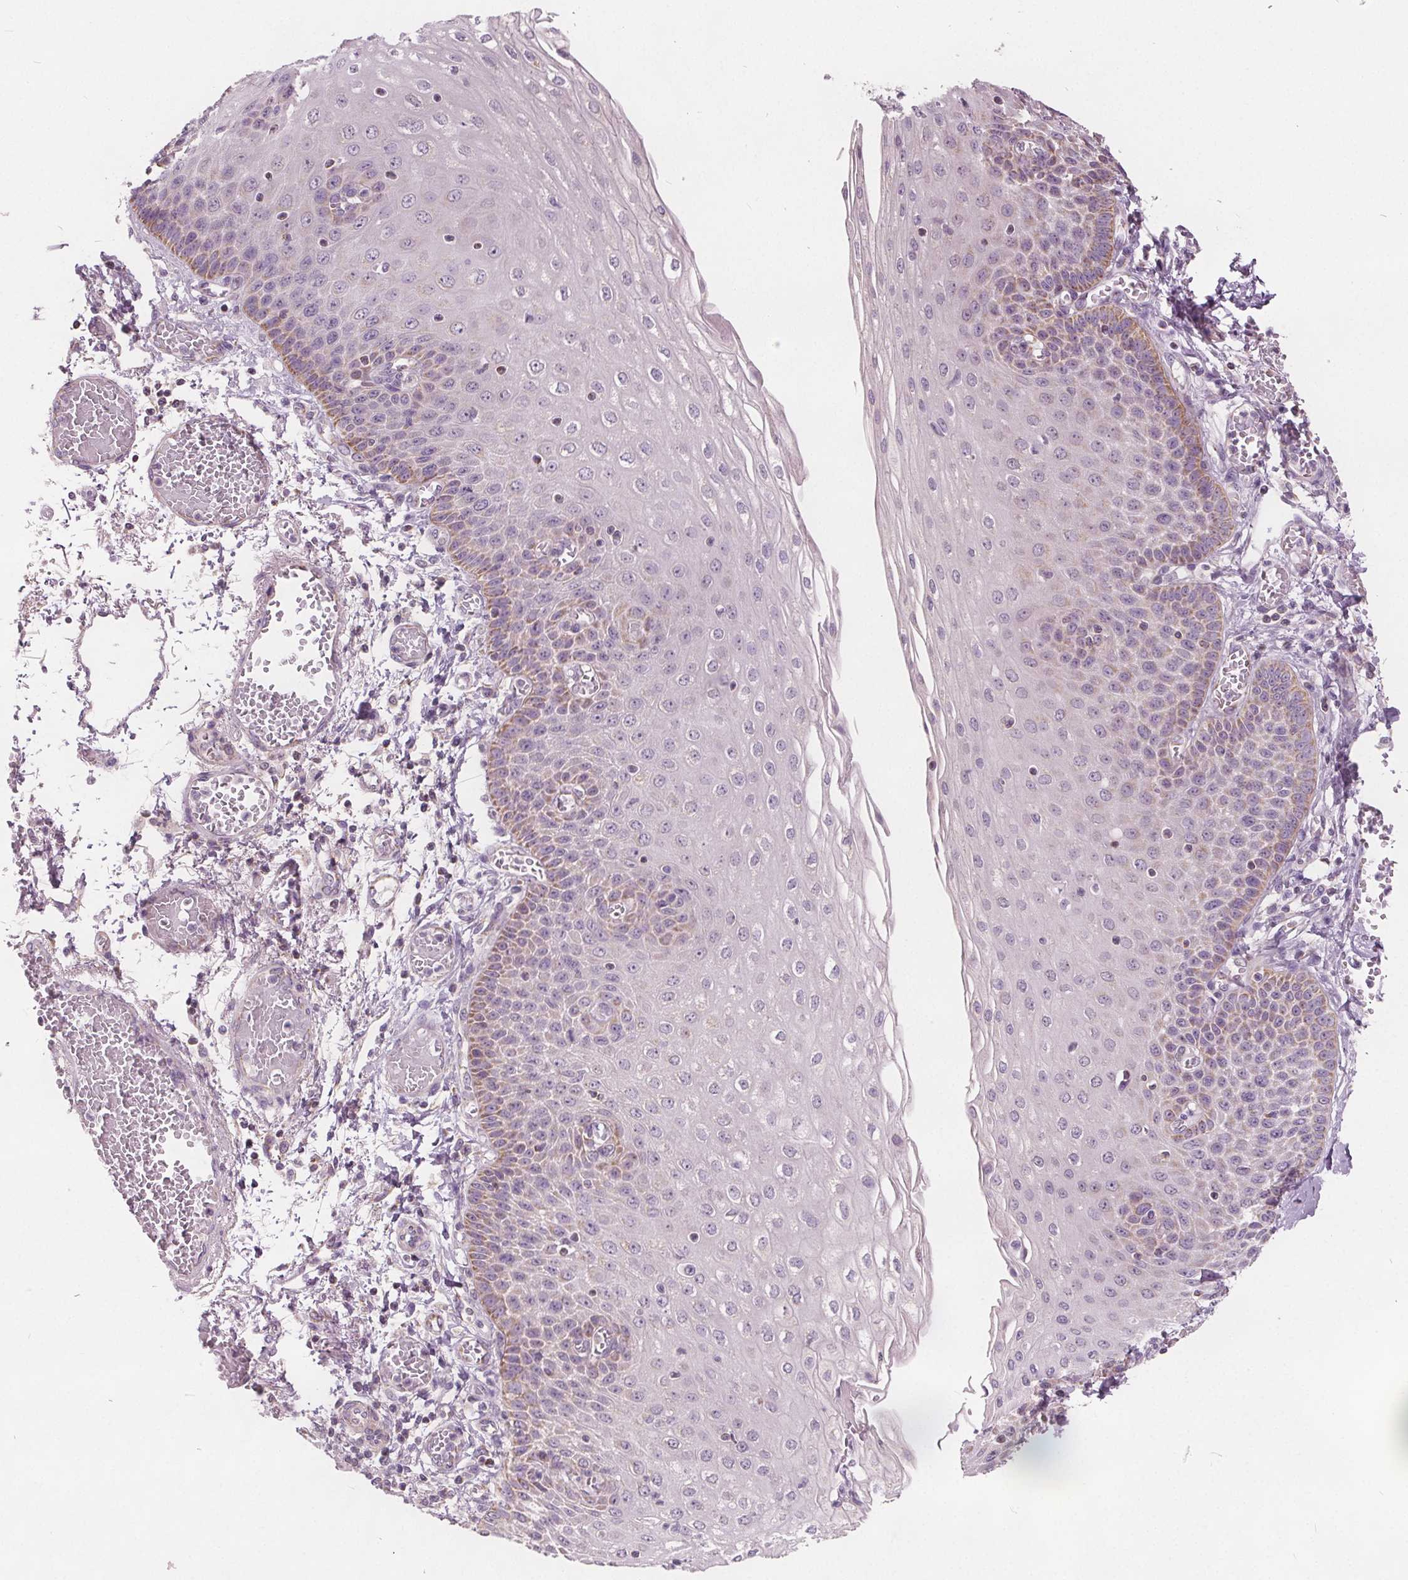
{"staining": {"intensity": "weak", "quantity": "<25%", "location": "cytoplasmic/membranous"}, "tissue": "esophagus", "cell_type": "Squamous epithelial cells", "image_type": "normal", "snomed": [{"axis": "morphology", "description": "Normal tissue, NOS"}, {"axis": "morphology", "description": "Adenocarcinoma, NOS"}, {"axis": "topography", "description": "Esophagus"}], "caption": "Immunohistochemical staining of normal human esophagus demonstrates no significant expression in squamous epithelial cells. (DAB (3,3'-diaminobenzidine) immunohistochemistry (IHC) visualized using brightfield microscopy, high magnification).", "gene": "ECI2", "patient": {"sex": "male", "age": 81}}